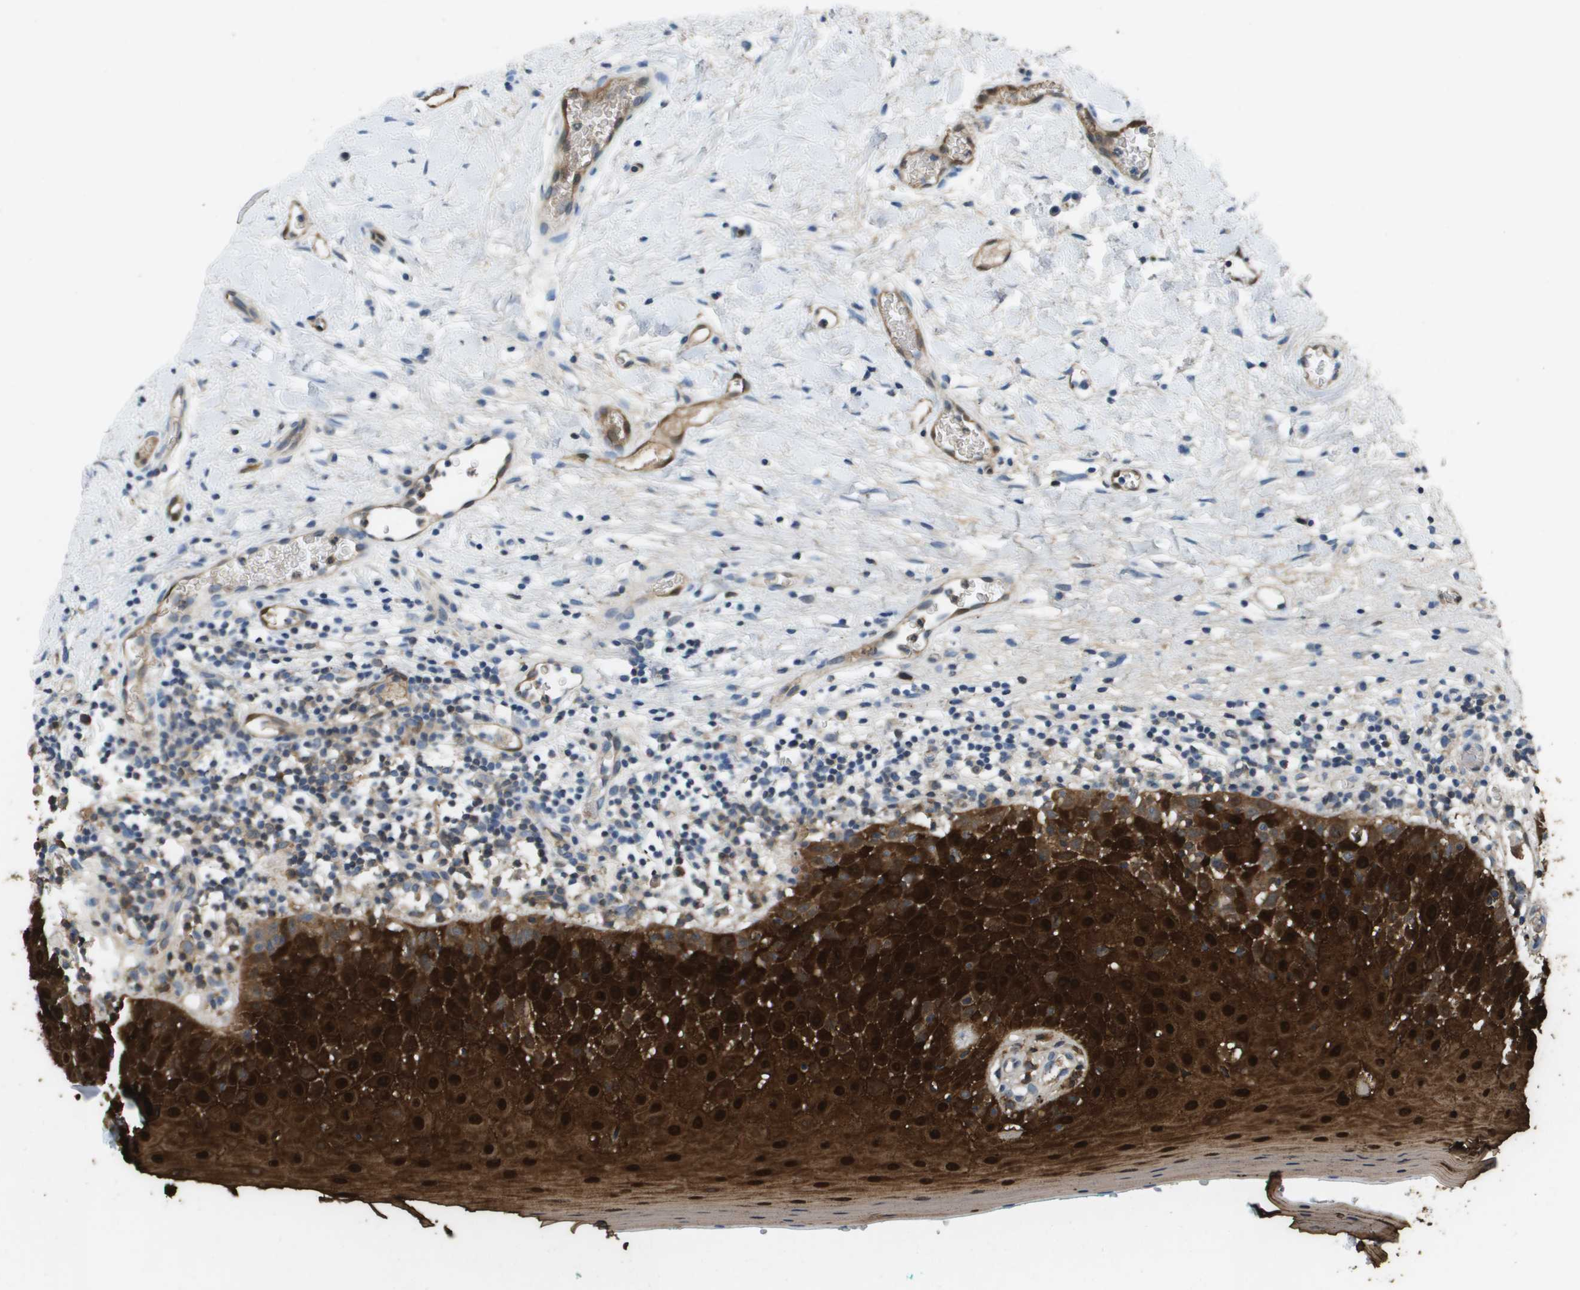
{"staining": {"intensity": "strong", "quantity": ">75%", "location": "cytoplasmic/membranous,nuclear"}, "tissue": "oral mucosa", "cell_type": "Squamous epithelial cells", "image_type": "normal", "snomed": [{"axis": "morphology", "description": "Normal tissue, NOS"}, {"axis": "topography", "description": "Skeletal muscle"}, {"axis": "topography", "description": "Oral tissue"}], "caption": "Protein expression analysis of unremarkable human oral mucosa reveals strong cytoplasmic/membranous,nuclear expression in about >75% of squamous epithelial cells.", "gene": "FABP5", "patient": {"sex": "male", "age": 58}}